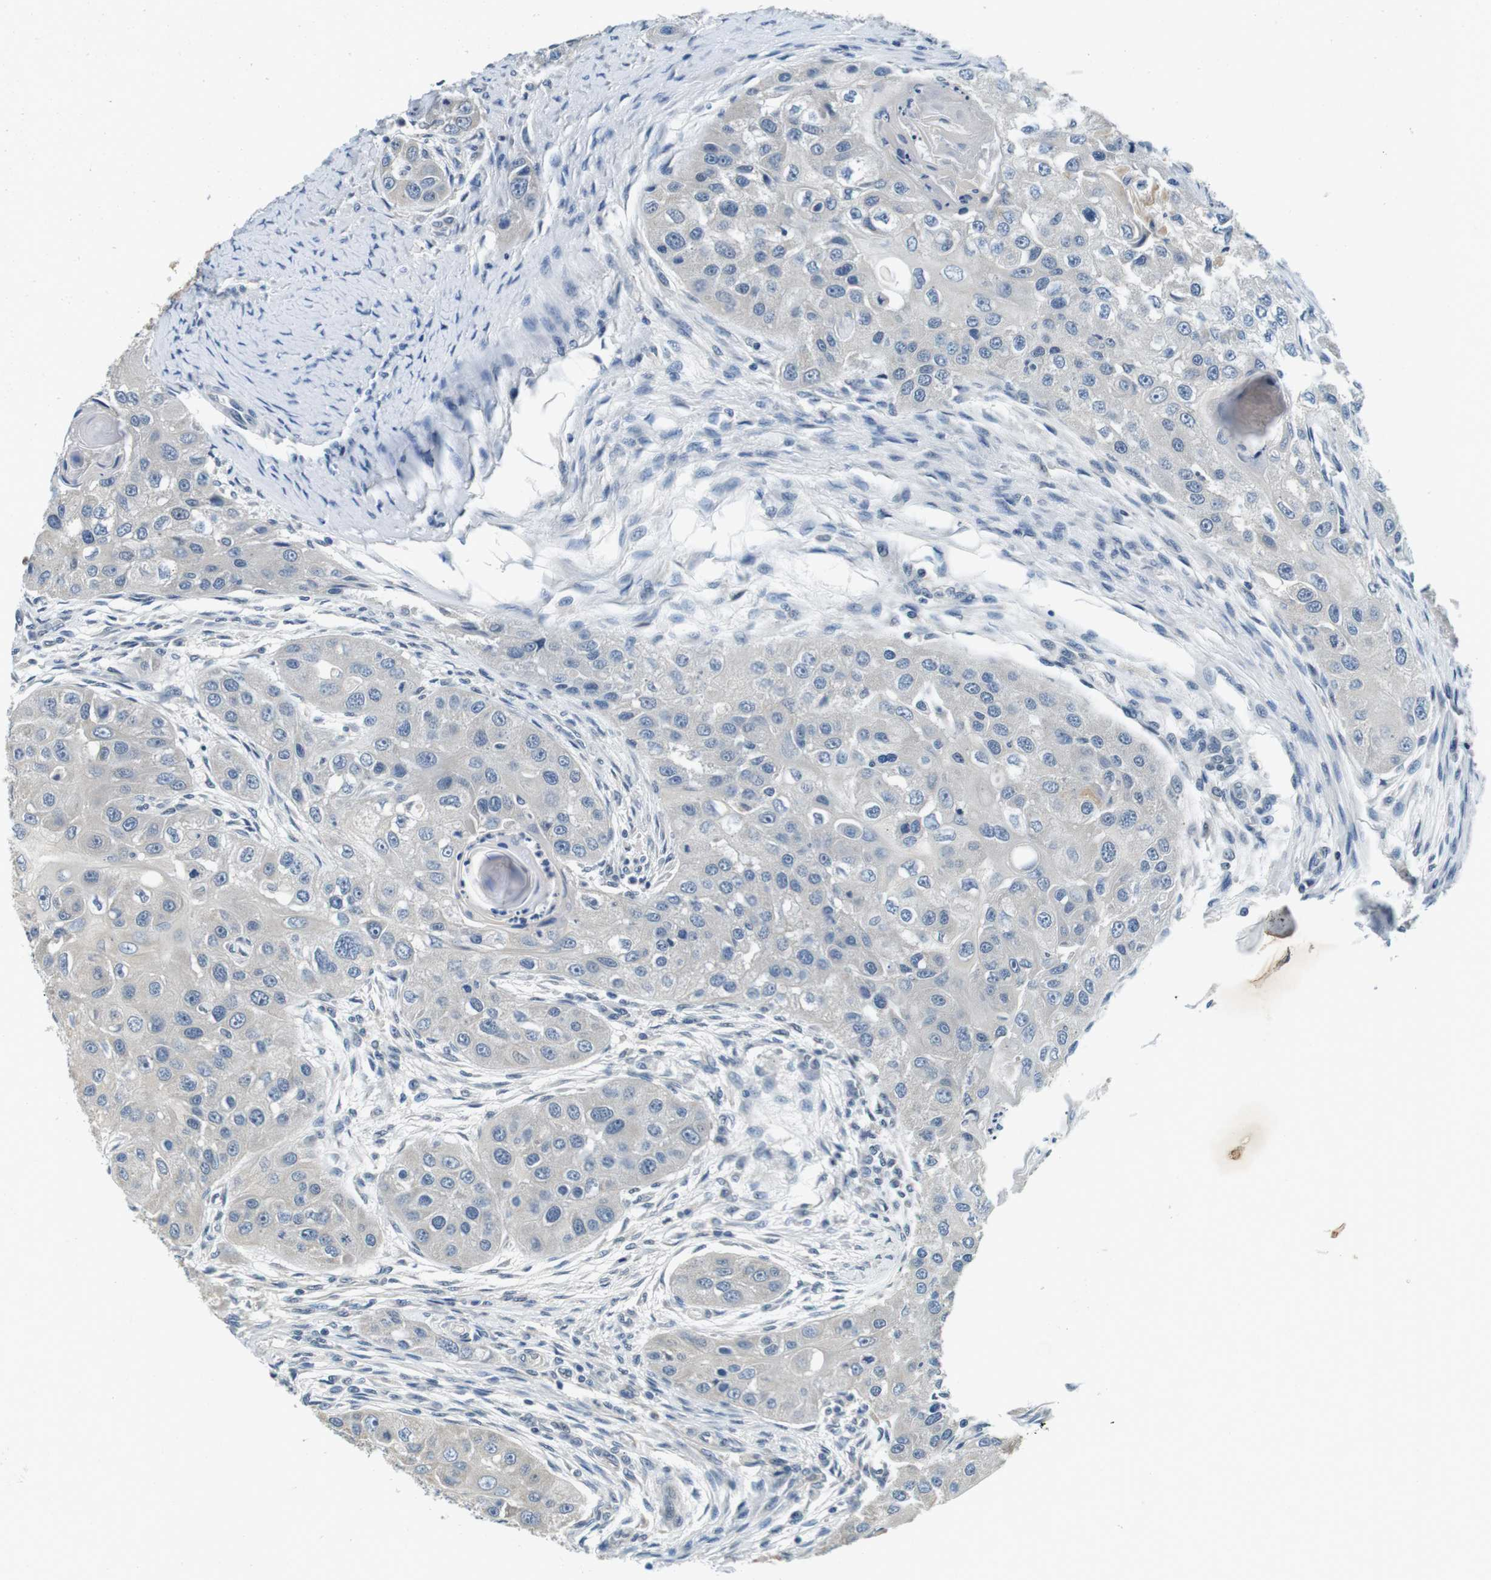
{"staining": {"intensity": "negative", "quantity": "none", "location": "none"}, "tissue": "head and neck cancer", "cell_type": "Tumor cells", "image_type": "cancer", "snomed": [{"axis": "morphology", "description": "Normal tissue, NOS"}, {"axis": "morphology", "description": "Squamous cell carcinoma, NOS"}, {"axis": "topography", "description": "Skeletal muscle"}, {"axis": "topography", "description": "Head-Neck"}], "caption": "A histopathology image of head and neck squamous cell carcinoma stained for a protein demonstrates no brown staining in tumor cells.", "gene": "DTNA", "patient": {"sex": "male", "age": 51}}